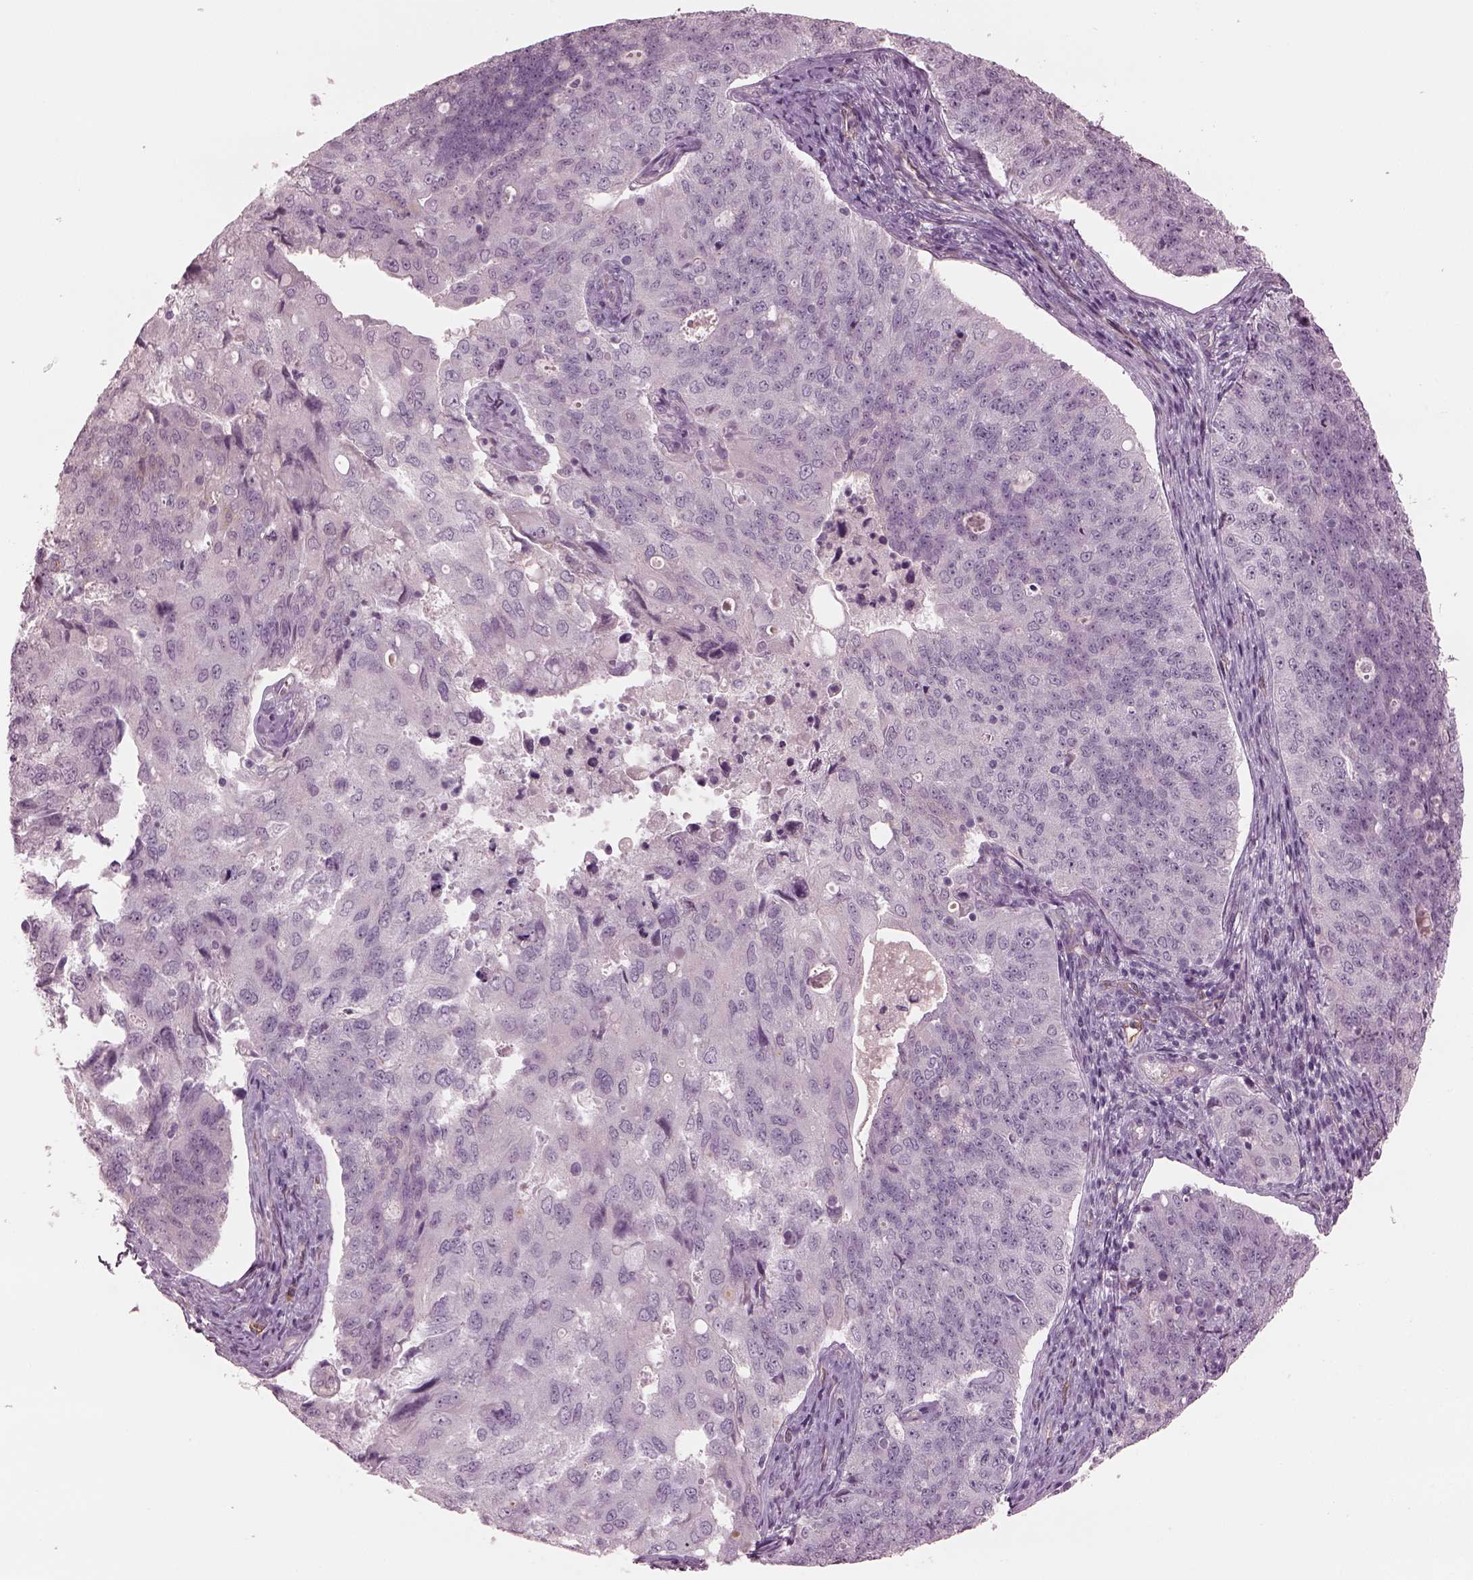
{"staining": {"intensity": "negative", "quantity": "none", "location": "none"}, "tissue": "endometrial cancer", "cell_type": "Tumor cells", "image_type": "cancer", "snomed": [{"axis": "morphology", "description": "Adenocarcinoma, NOS"}, {"axis": "topography", "description": "Endometrium"}], "caption": "This is an immunohistochemistry (IHC) micrograph of endometrial cancer. There is no staining in tumor cells.", "gene": "EIF4E1B", "patient": {"sex": "female", "age": 43}}